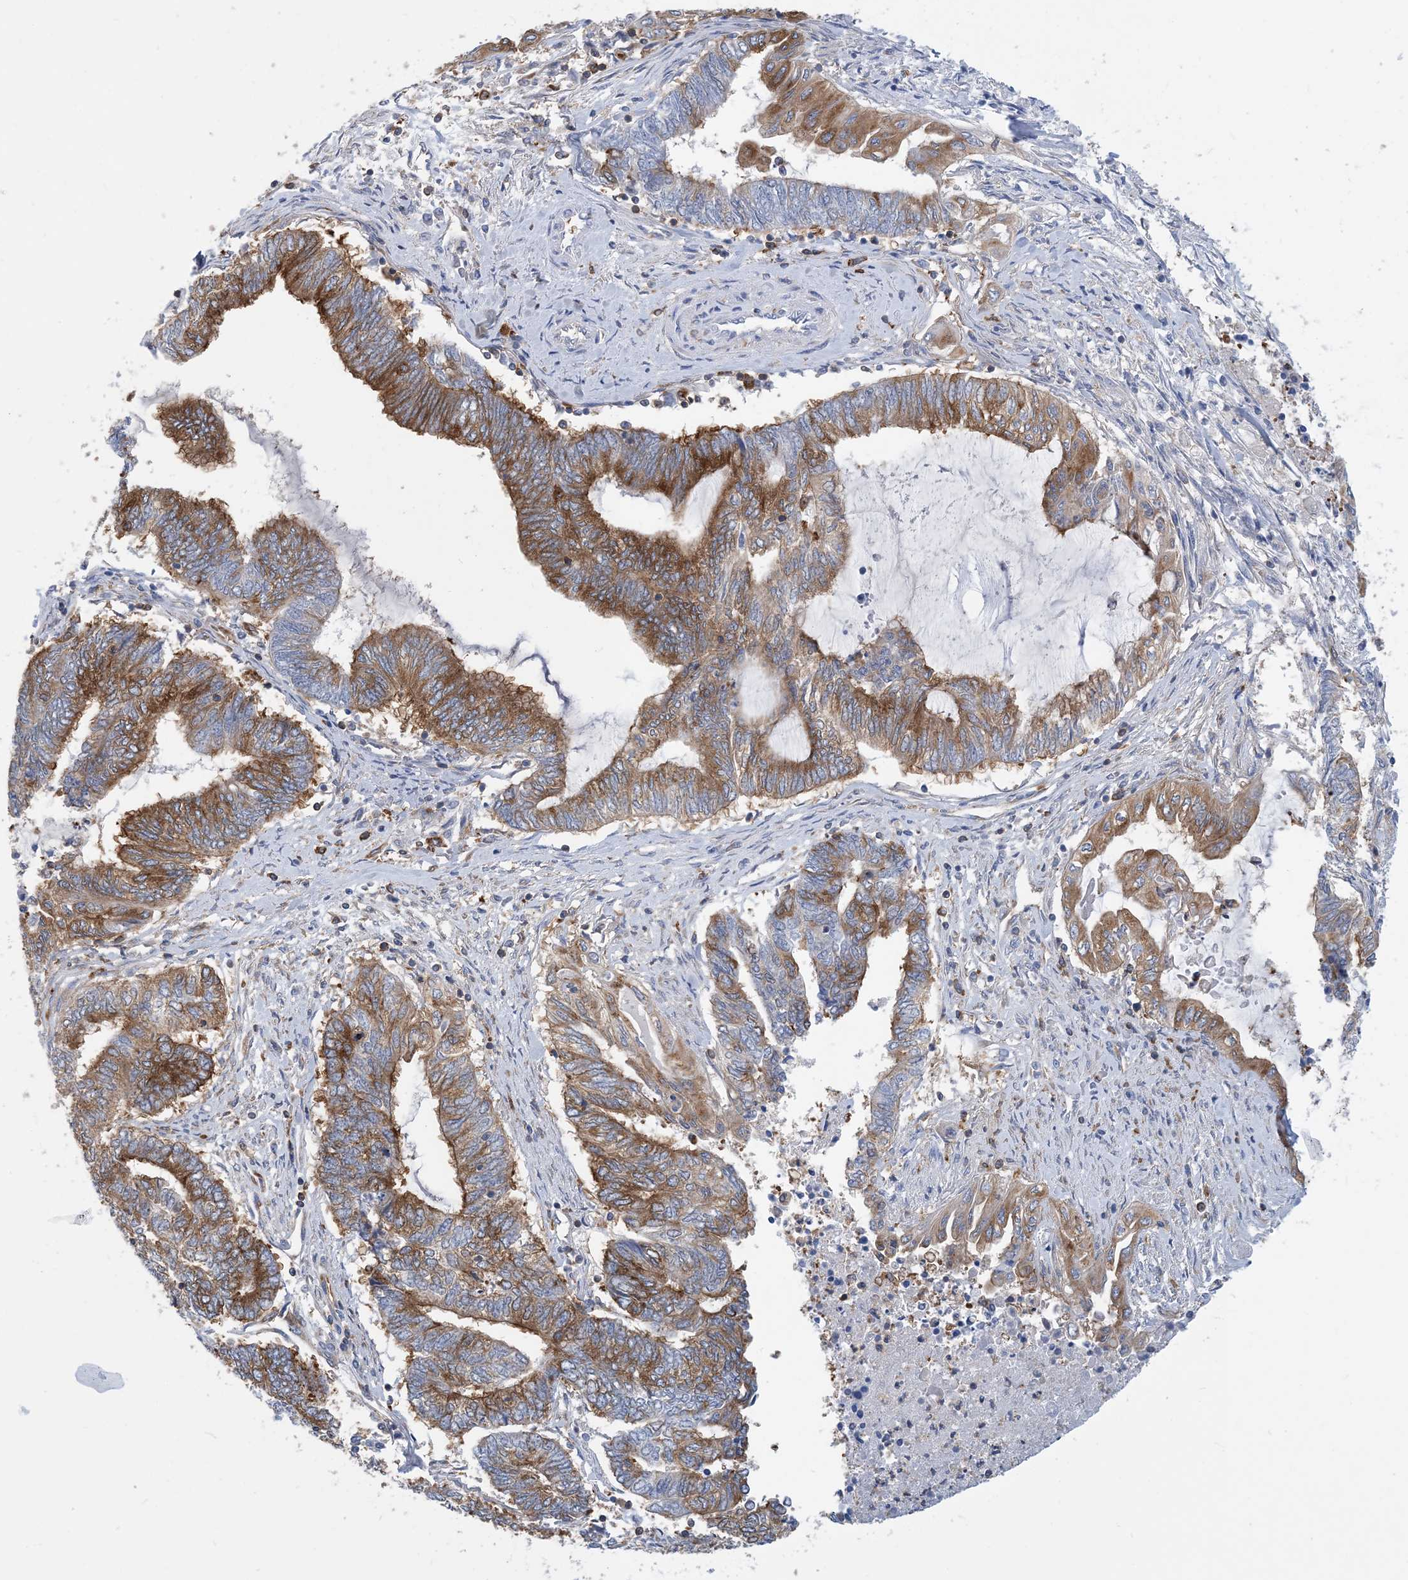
{"staining": {"intensity": "moderate", "quantity": ">75%", "location": "cytoplasmic/membranous"}, "tissue": "endometrial cancer", "cell_type": "Tumor cells", "image_type": "cancer", "snomed": [{"axis": "morphology", "description": "Adenocarcinoma, NOS"}, {"axis": "topography", "description": "Uterus"}, {"axis": "topography", "description": "Endometrium"}], "caption": "Brown immunohistochemical staining in human adenocarcinoma (endometrial) exhibits moderate cytoplasmic/membranous expression in about >75% of tumor cells.", "gene": "DYNC1LI1", "patient": {"sex": "female", "age": 70}}